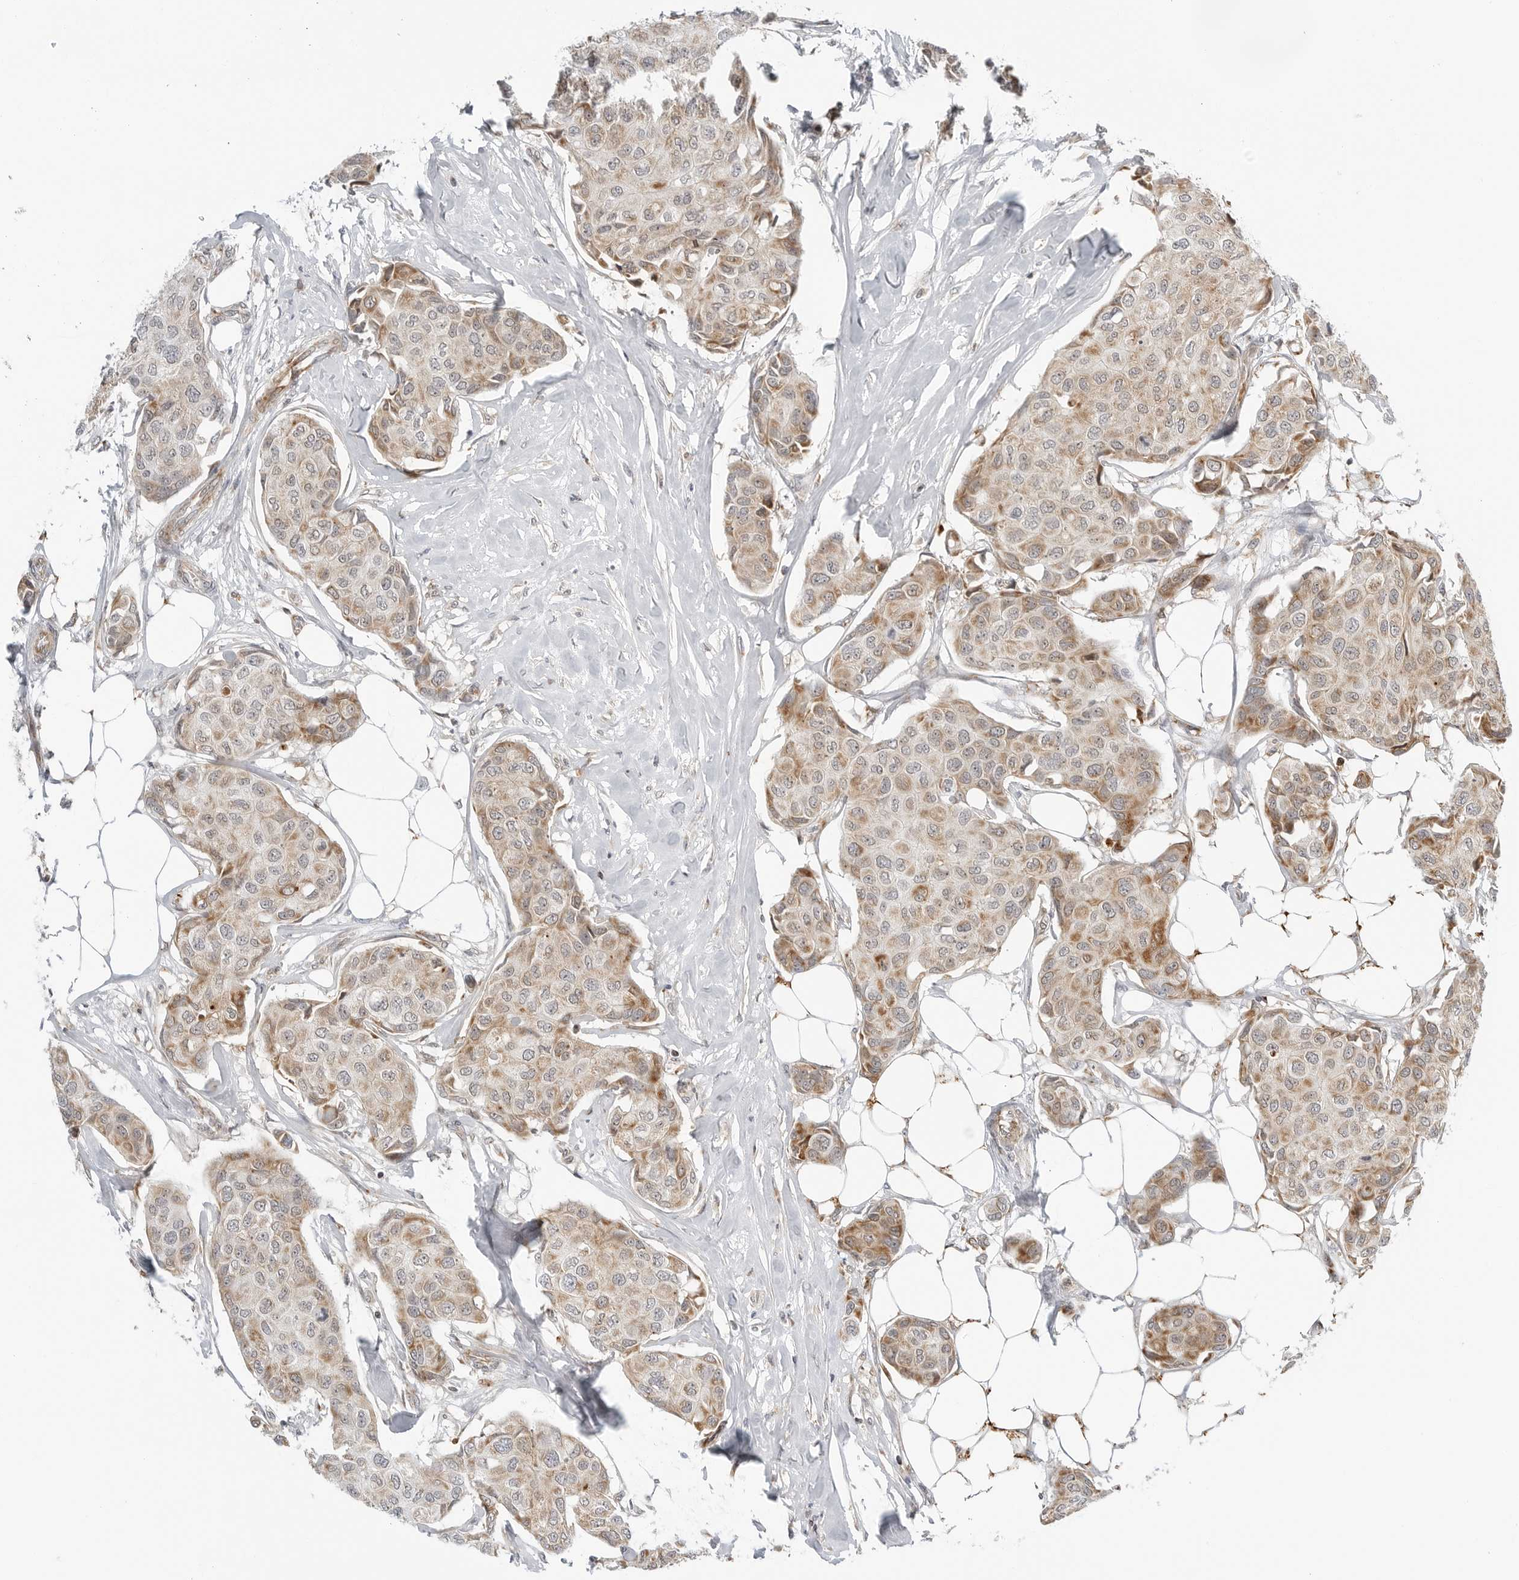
{"staining": {"intensity": "moderate", "quantity": "25%-75%", "location": "cytoplasmic/membranous"}, "tissue": "breast cancer", "cell_type": "Tumor cells", "image_type": "cancer", "snomed": [{"axis": "morphology", "description": "Duct carcinoma"}, {"axis": "topography", "description": "Breast"}], "caption": "This is an image of IHC staining of breast infiltrating ductal carcinoma, which shows moderate expression in the cytoplasmic/membranous of tumor cells.", "gene": "PEX2", "patient": {"sex": "female", "age": 80}}